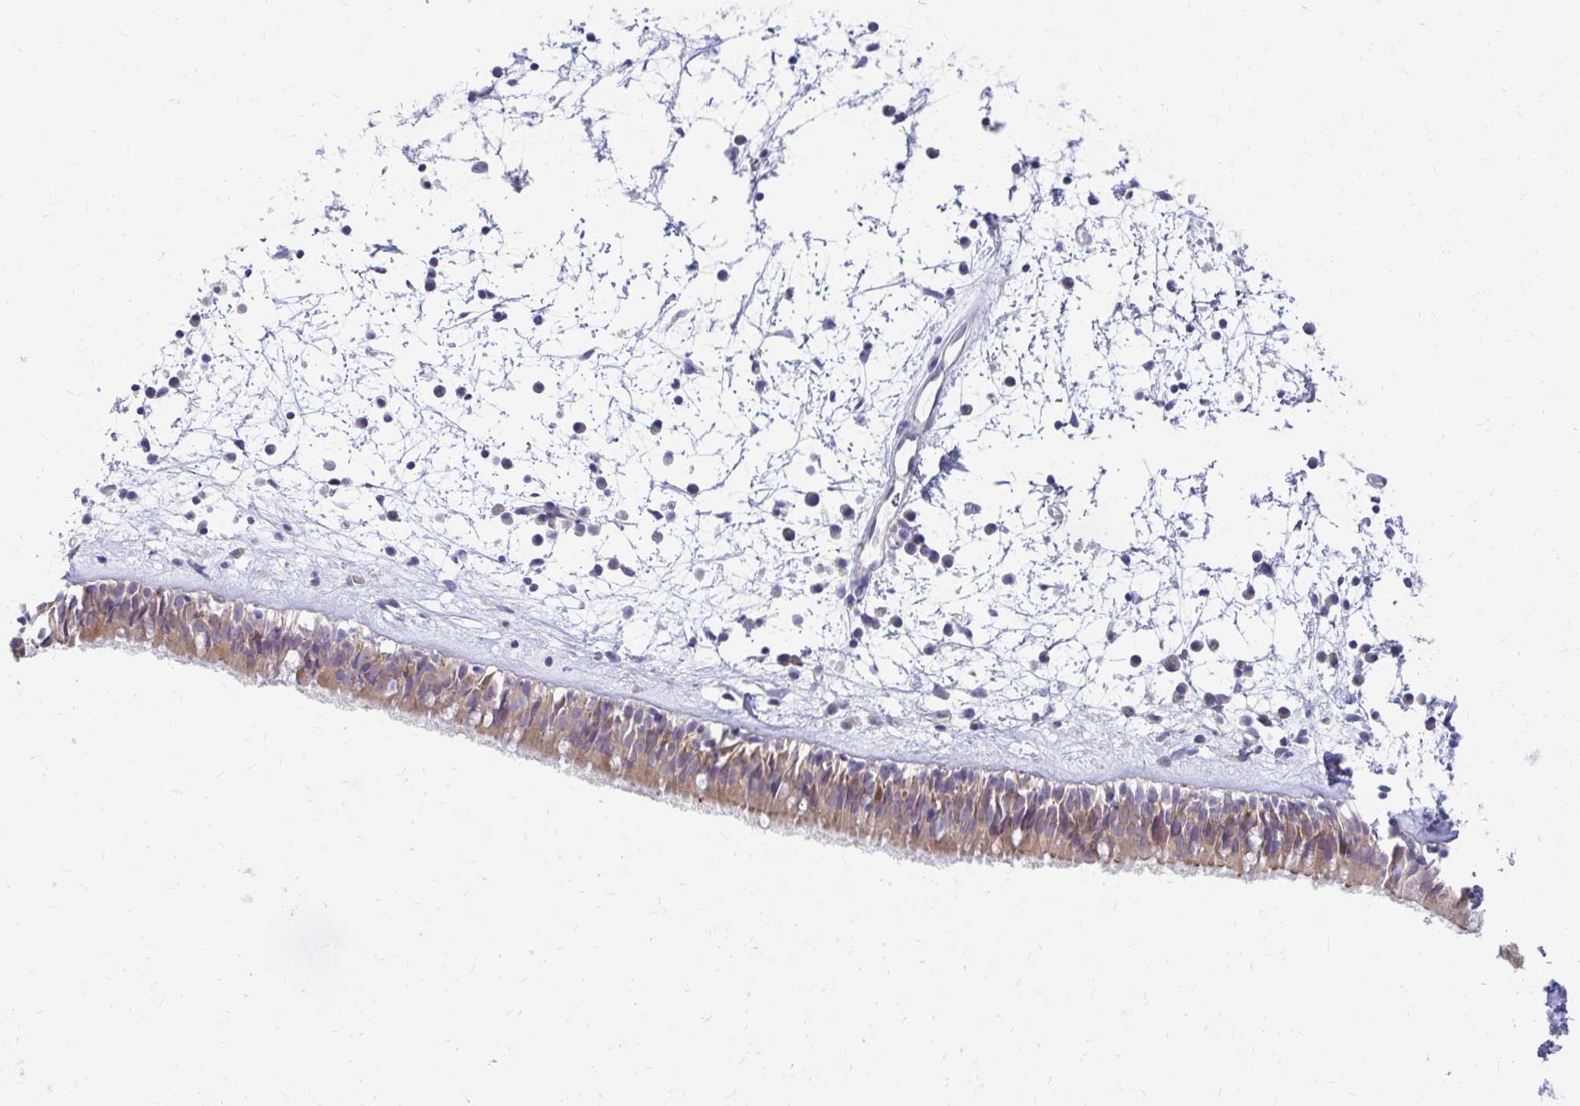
{"staining": {"intensity": "moderate", "quantity": "25%-75%", "location": "cytoplasmic/membranous"}, "tissue": "nasopharynx", "cell_type": "Respiratory epithelial cells", "image_type": "normal", "snomed": [{"axis": "morphology", "description": "Normal tissue, NOS"}, {"axis": "topography", "description": "Nasopharynx"}], "caption": "Immunohistochemistry of benign human nasopharynx reveals medium levels of moderate cytoplasmic/membranous staining in approximately 25%-75% of respiratory epithelial cells.", "gene": "C19orf81", "patient": {"sex": "male", "age": 24}}